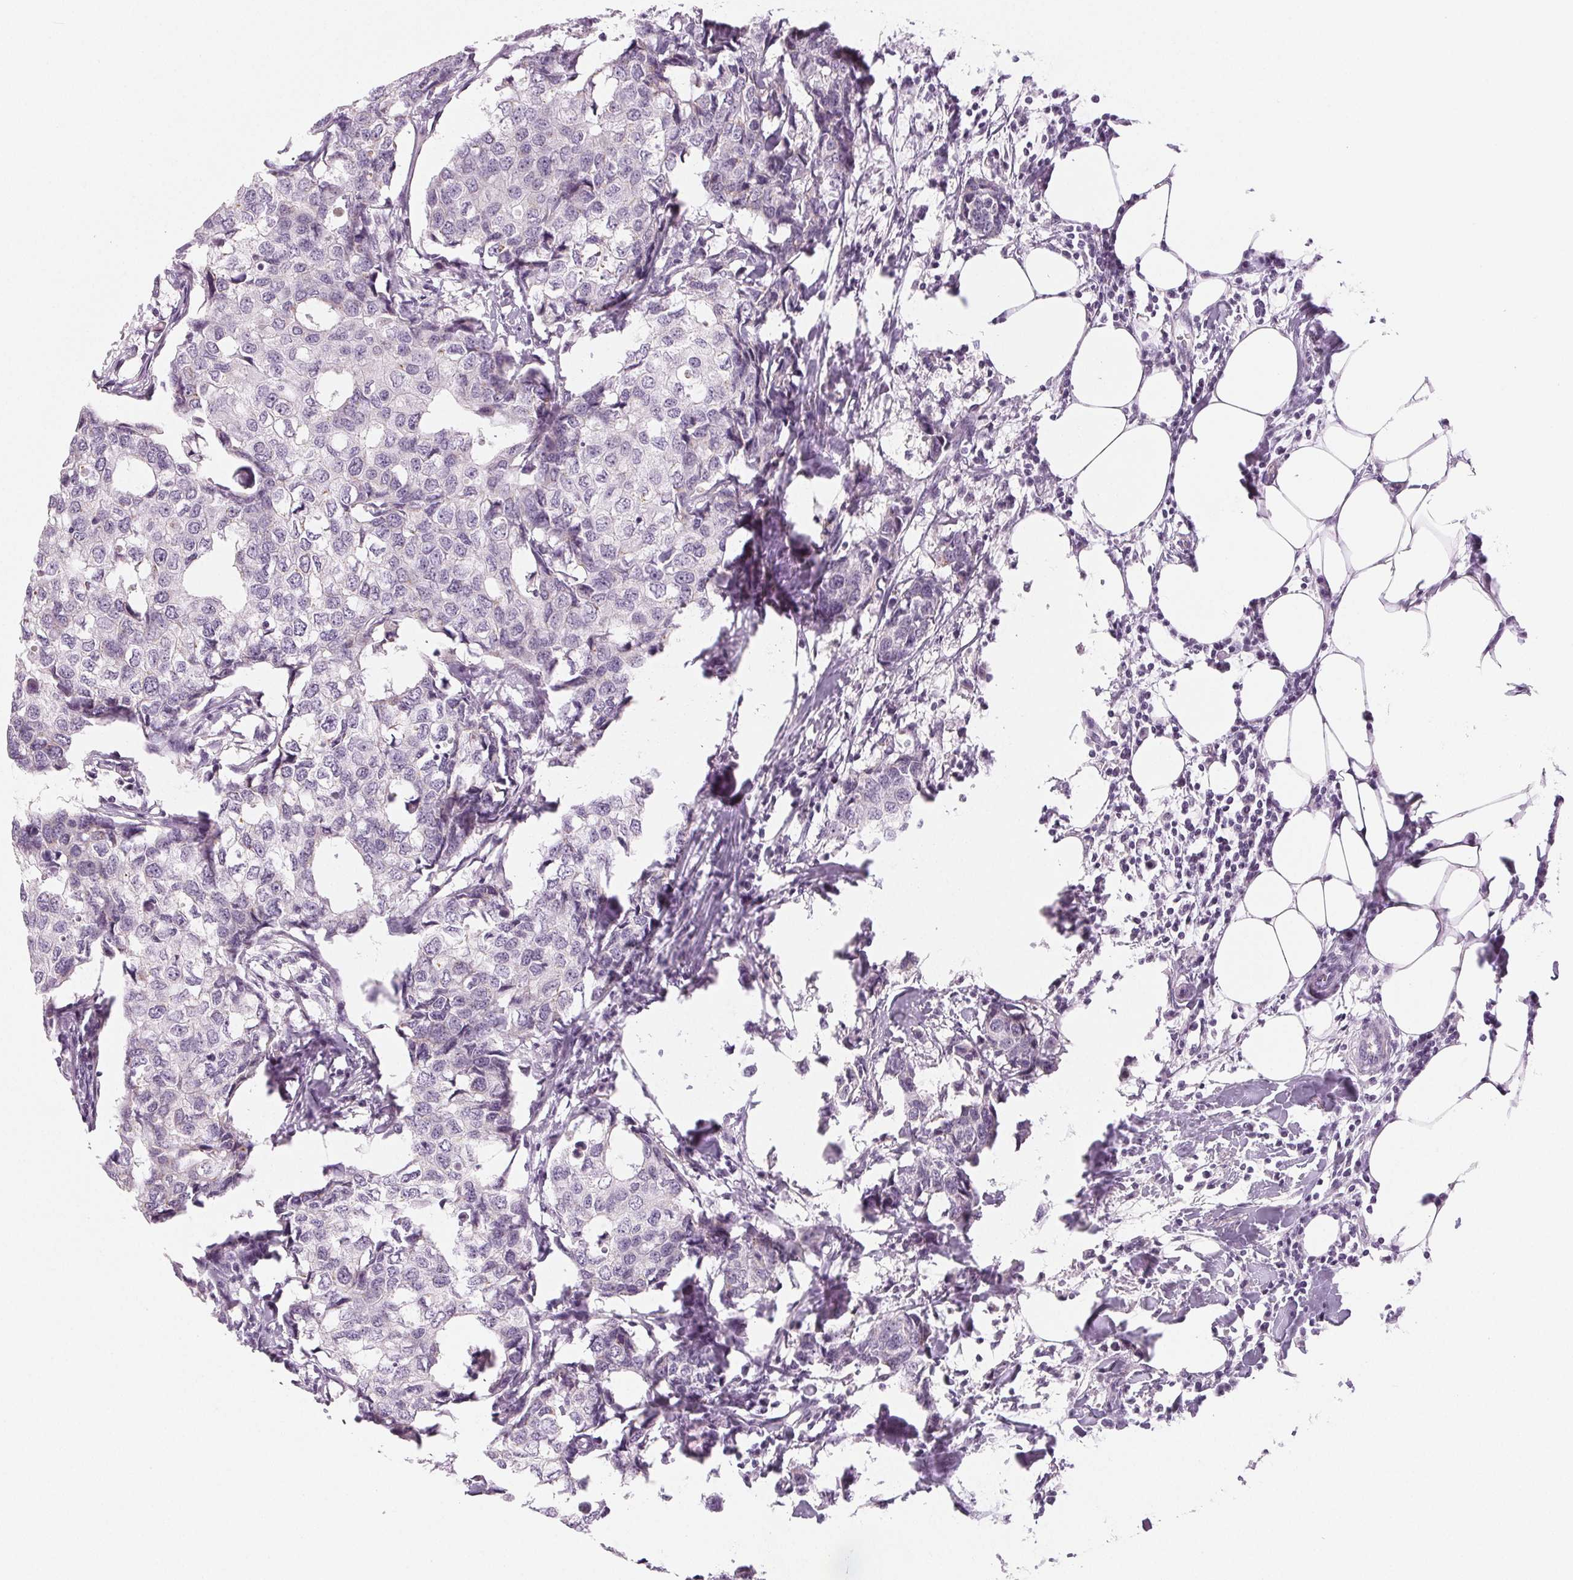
{"staining": {"intensity": "negative", "quantity": "none", "location": "none"}, "tissue": "breast cancer", "cell_type": "Tumor cells", "image_type": "cancer", "snomed": [{"axis": "morphology", "description": "Duct carcinoma"}, {"axis": "topography", "description": "Breast"}], "caption": "Immunohistochemistry (IHC) image of neoplastic tissue: breast cancer (invasive ductal carcinoma) stained with DAB demonstrates no significant protein expression in tumor cells.", "gene": "EHHADH", "patient": {"sex": "female", "age": 27}}